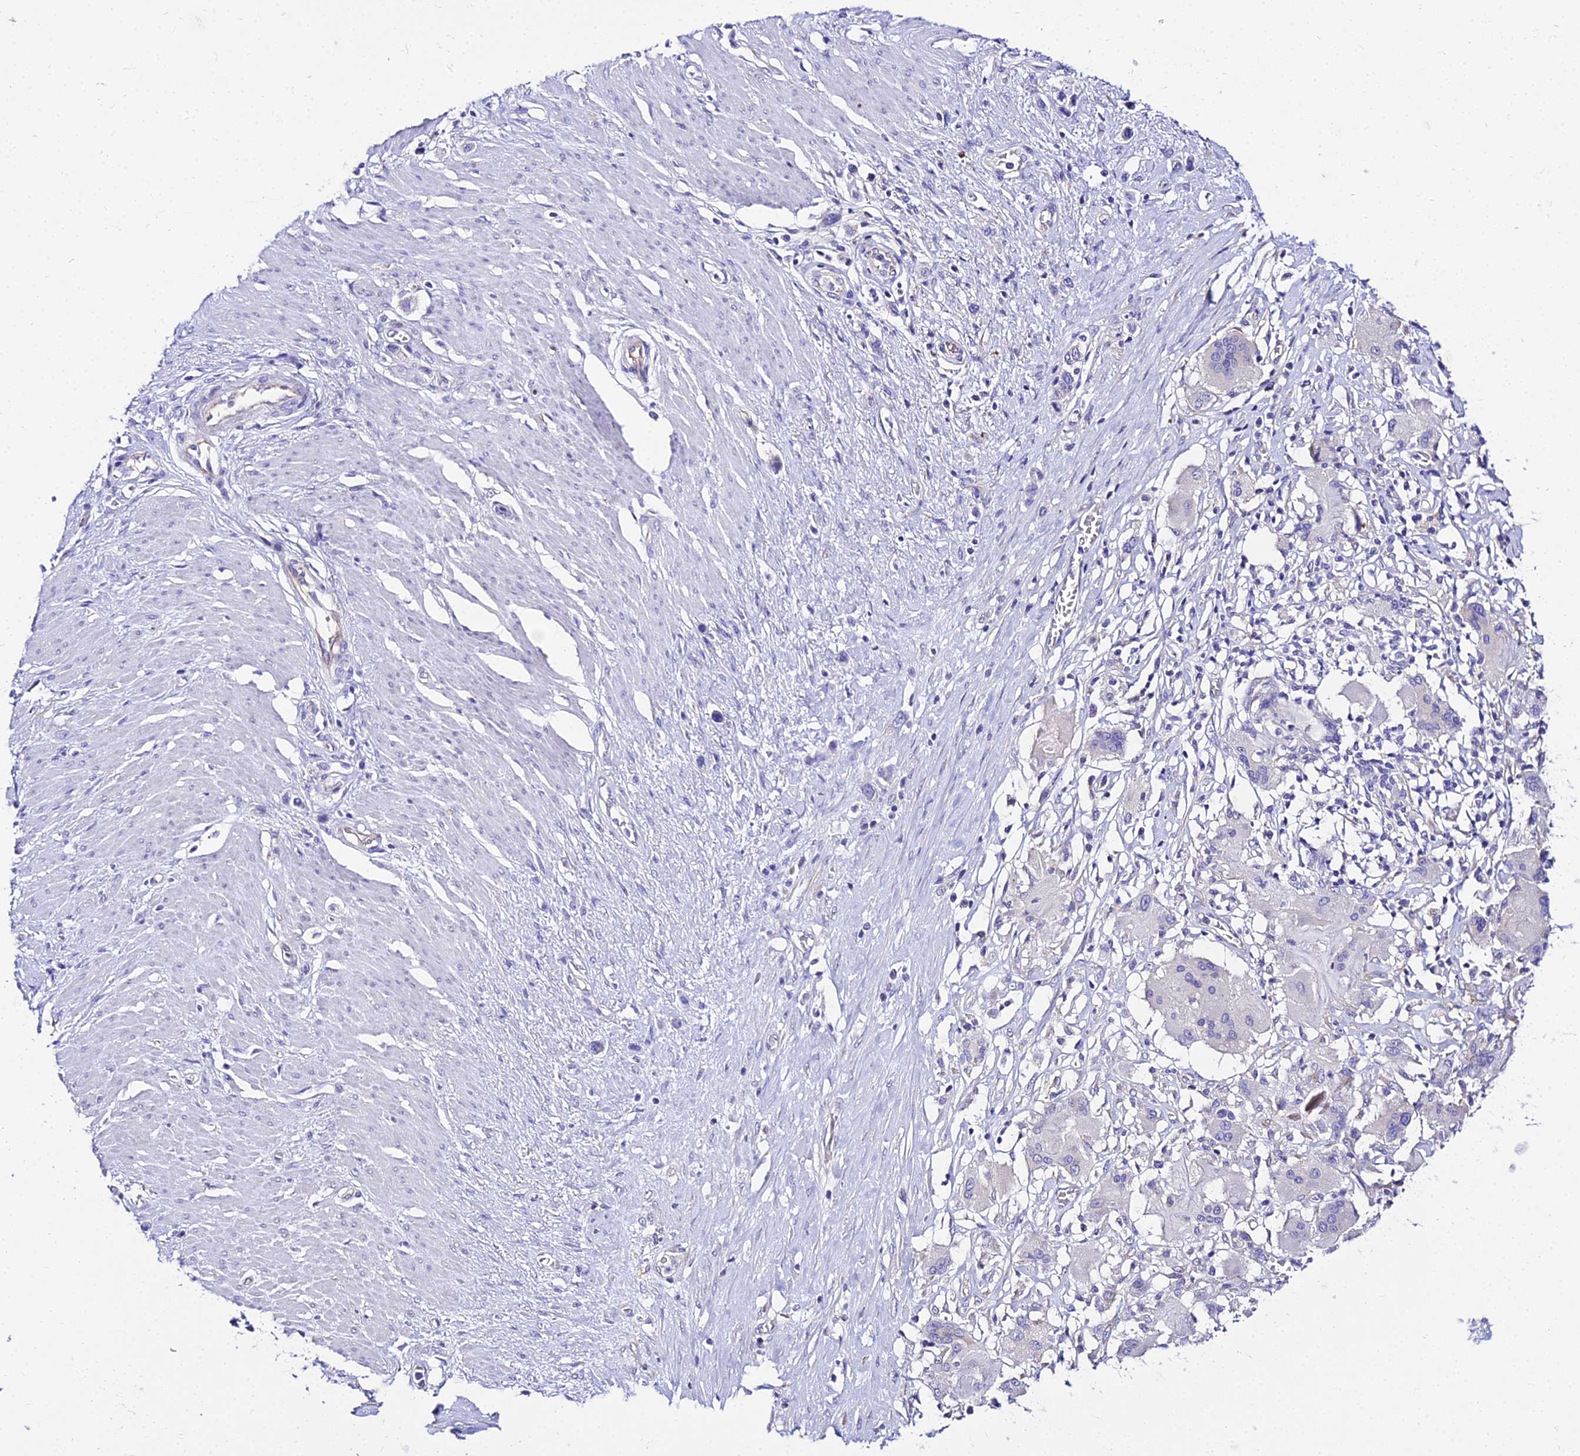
{"staining": {"intensity": "negative", "quantity": "none", "location": "none"}, "tissue": "stomach cancer", "cell_type": "Tumor cells", "image_type": "cancer", "snomed": [{"axis": "morphology", "description": "Adenocarcinoma, NOS"}, {"axis": "morphology", "description": "Adenocarcinoma, High grade"}, {"axis": "topography", "description": "Stomach, upper"}, {"axis": "topography", "description": "Stomach, lower"}], "caption": "An immunohistochemistry (IHC) photomicrograph of stomach adenocarcinoma is shown. There is no staining in tumor cells of stomach adenocarcinoma.", "gene": "TUBA3D", "patient": {"sex": "female", "age": 65}}